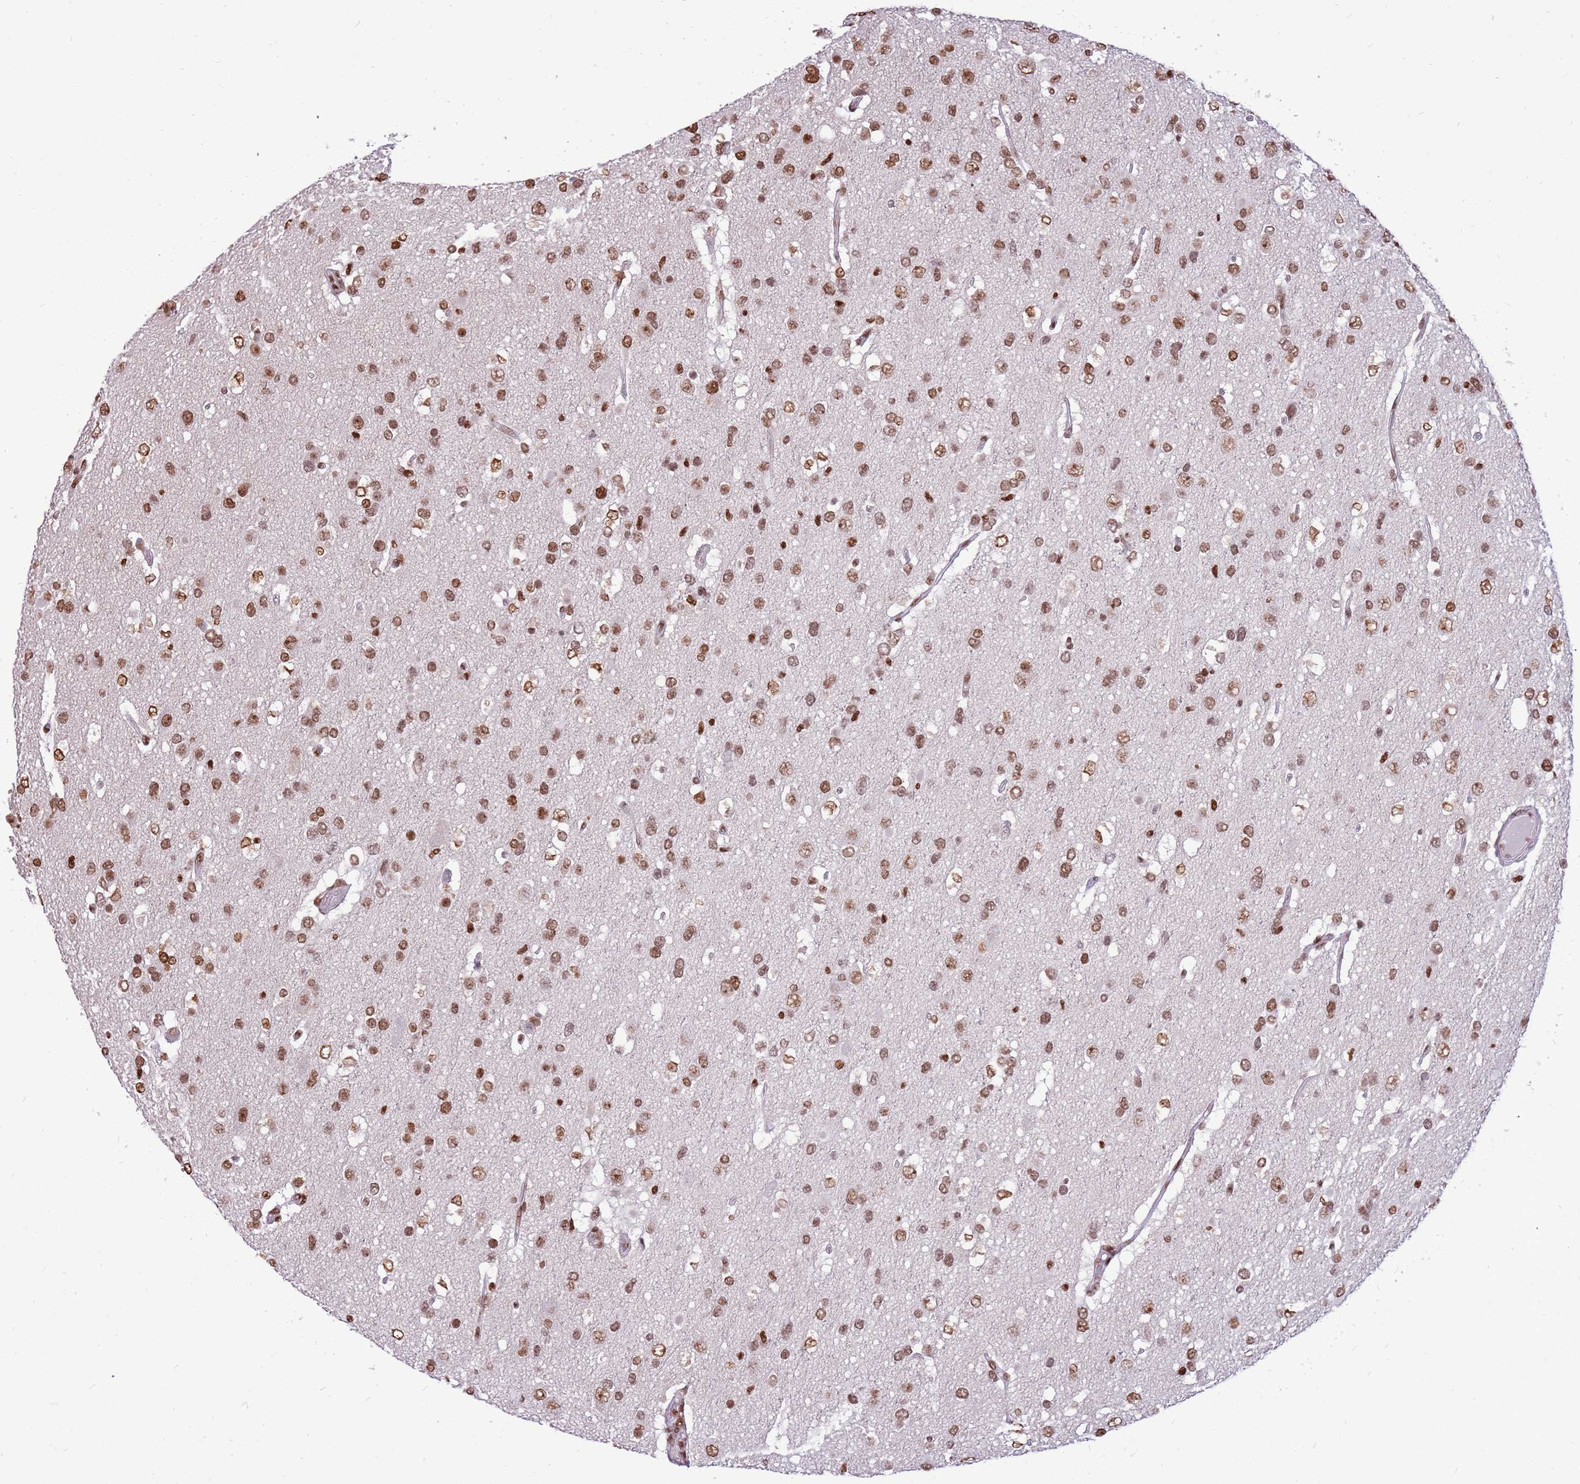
{"staining": {"intensity": "moderate", "quantity": ">75%", "location": "nuclear"}, "tissue": "glioma", "cell_type": "Tumor cells", "image_type": "cancer", "snomed": [{"axis": "morphology", "description": "Glioma, malignant, High grade"}, {"axis": "topography", "description": "Brain"}], "caption": "DAB immunohistochemical staining of human glioma demonstrates moderate nuclear protein staining in about >75% of tumor cells.", "gene": "WASHC4", "patient": {"sex": "male", "age": 53}}